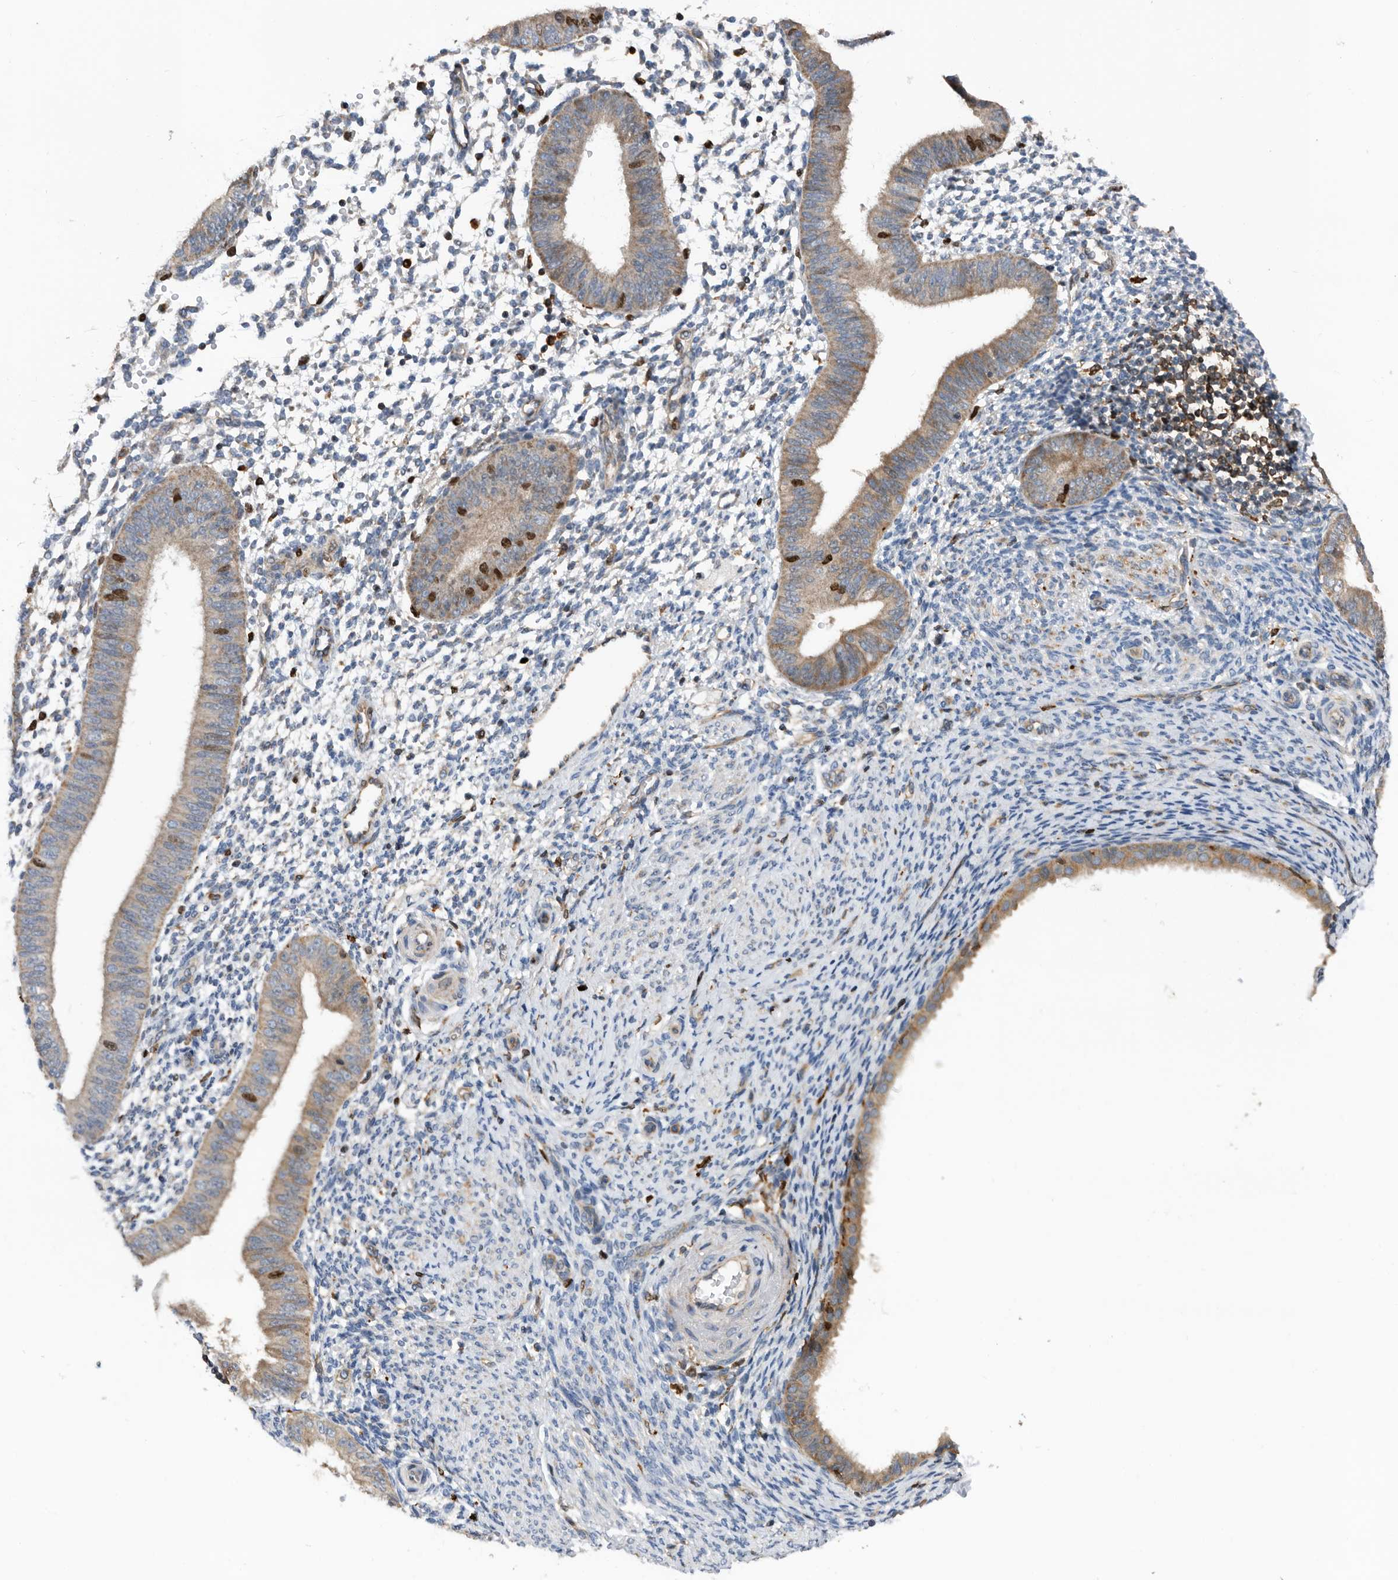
{"staining": {"intensity": "negative", "quantity": "none", "location": "none"}, "tissue": "endometrium", "cell_type": "Cells in endometrial stroma", "image_type": "normal", "snomed": [{"axis": "morphology", "description": "Normal tissue, NOS"}, {"axis": "topography", "description": "Uterus"}, {"axis": "topography", "description": "Endometrium"}], "caption": "Endometrium was stained to show a protein in brown. There is no significant staining in cells in endometrial stroma. (DAB immunohistochemistry visualized using brightfield microscopy, high magnification).", "gene": "ATAD2", "patient": {"sex": "female", "age": 48}}